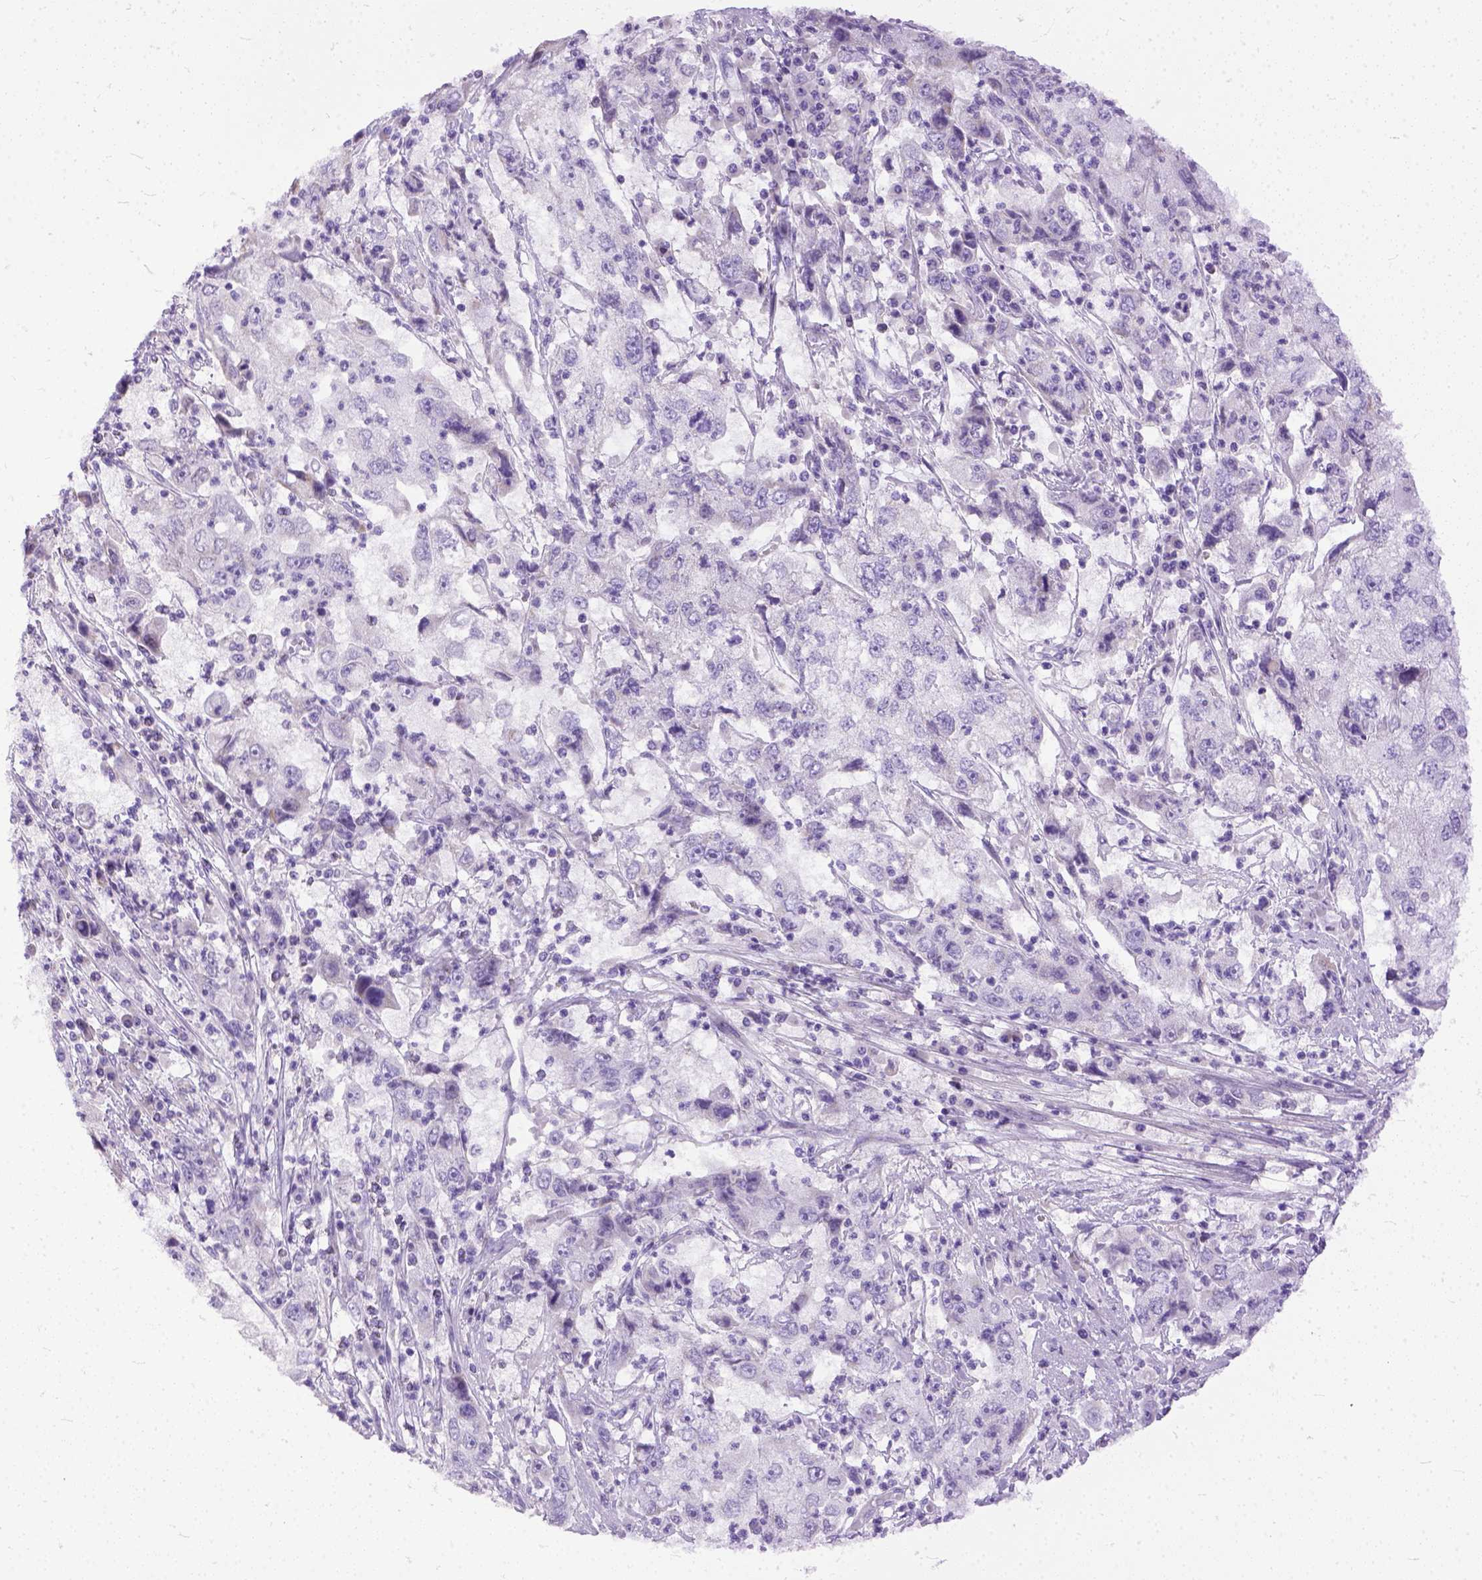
{"staining": {"intensity": "negative", "quantity": "none", "location": "none"}, "tissue": "cervical cancer", "cell_type": "Tumor cells", "image_type": "cancer", "snomed": [{"axis": "morphology", "description": "Squamous cell carcinoma, NOS"}, {"axis": "topography", "description": "Cervix"}], "caption": "High power microscopy image of an IHC micrograph of squamous cell carcinoma (cervical), revealing no significant expression in tumor cells.", "gene": "PLK5", "patient": {"sex": "female", "age": 36}}